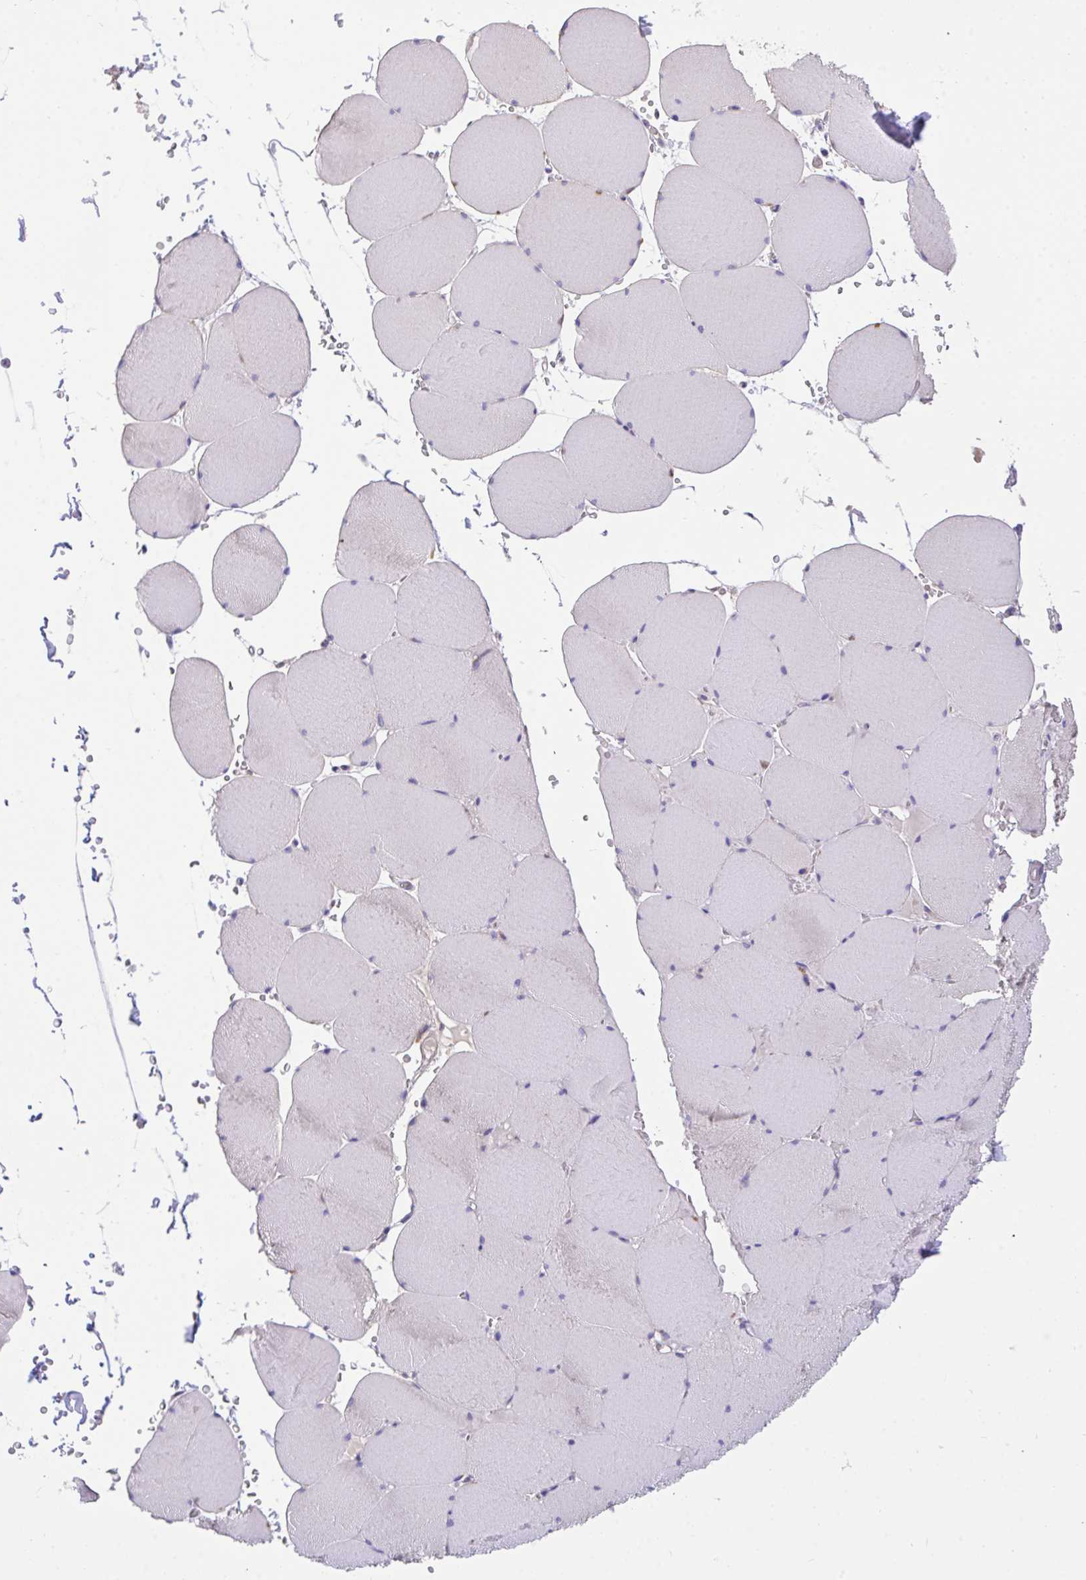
{"staining": {"intensity": "negative", "quantity": "none", "location": "none"}, "tissue": "skeletal muscle", "cell_type": "Myocytes", "image_type": "normal", "snomed": [{"axis": "morphology", "description": "Normal tissue, NOS"}, {"axis": "topography", "description": "Skeletal muscle"}, {"axis": "topography", "description": "Head-Neck"}], "caption": "Protein analysis of normal skeletal muscle exhibits no significant expression in myocytes. (IHC, brightfield microscopy, high magnification).", "gene": "TLN2", "patient": {"sex": "male", "age": 66}}